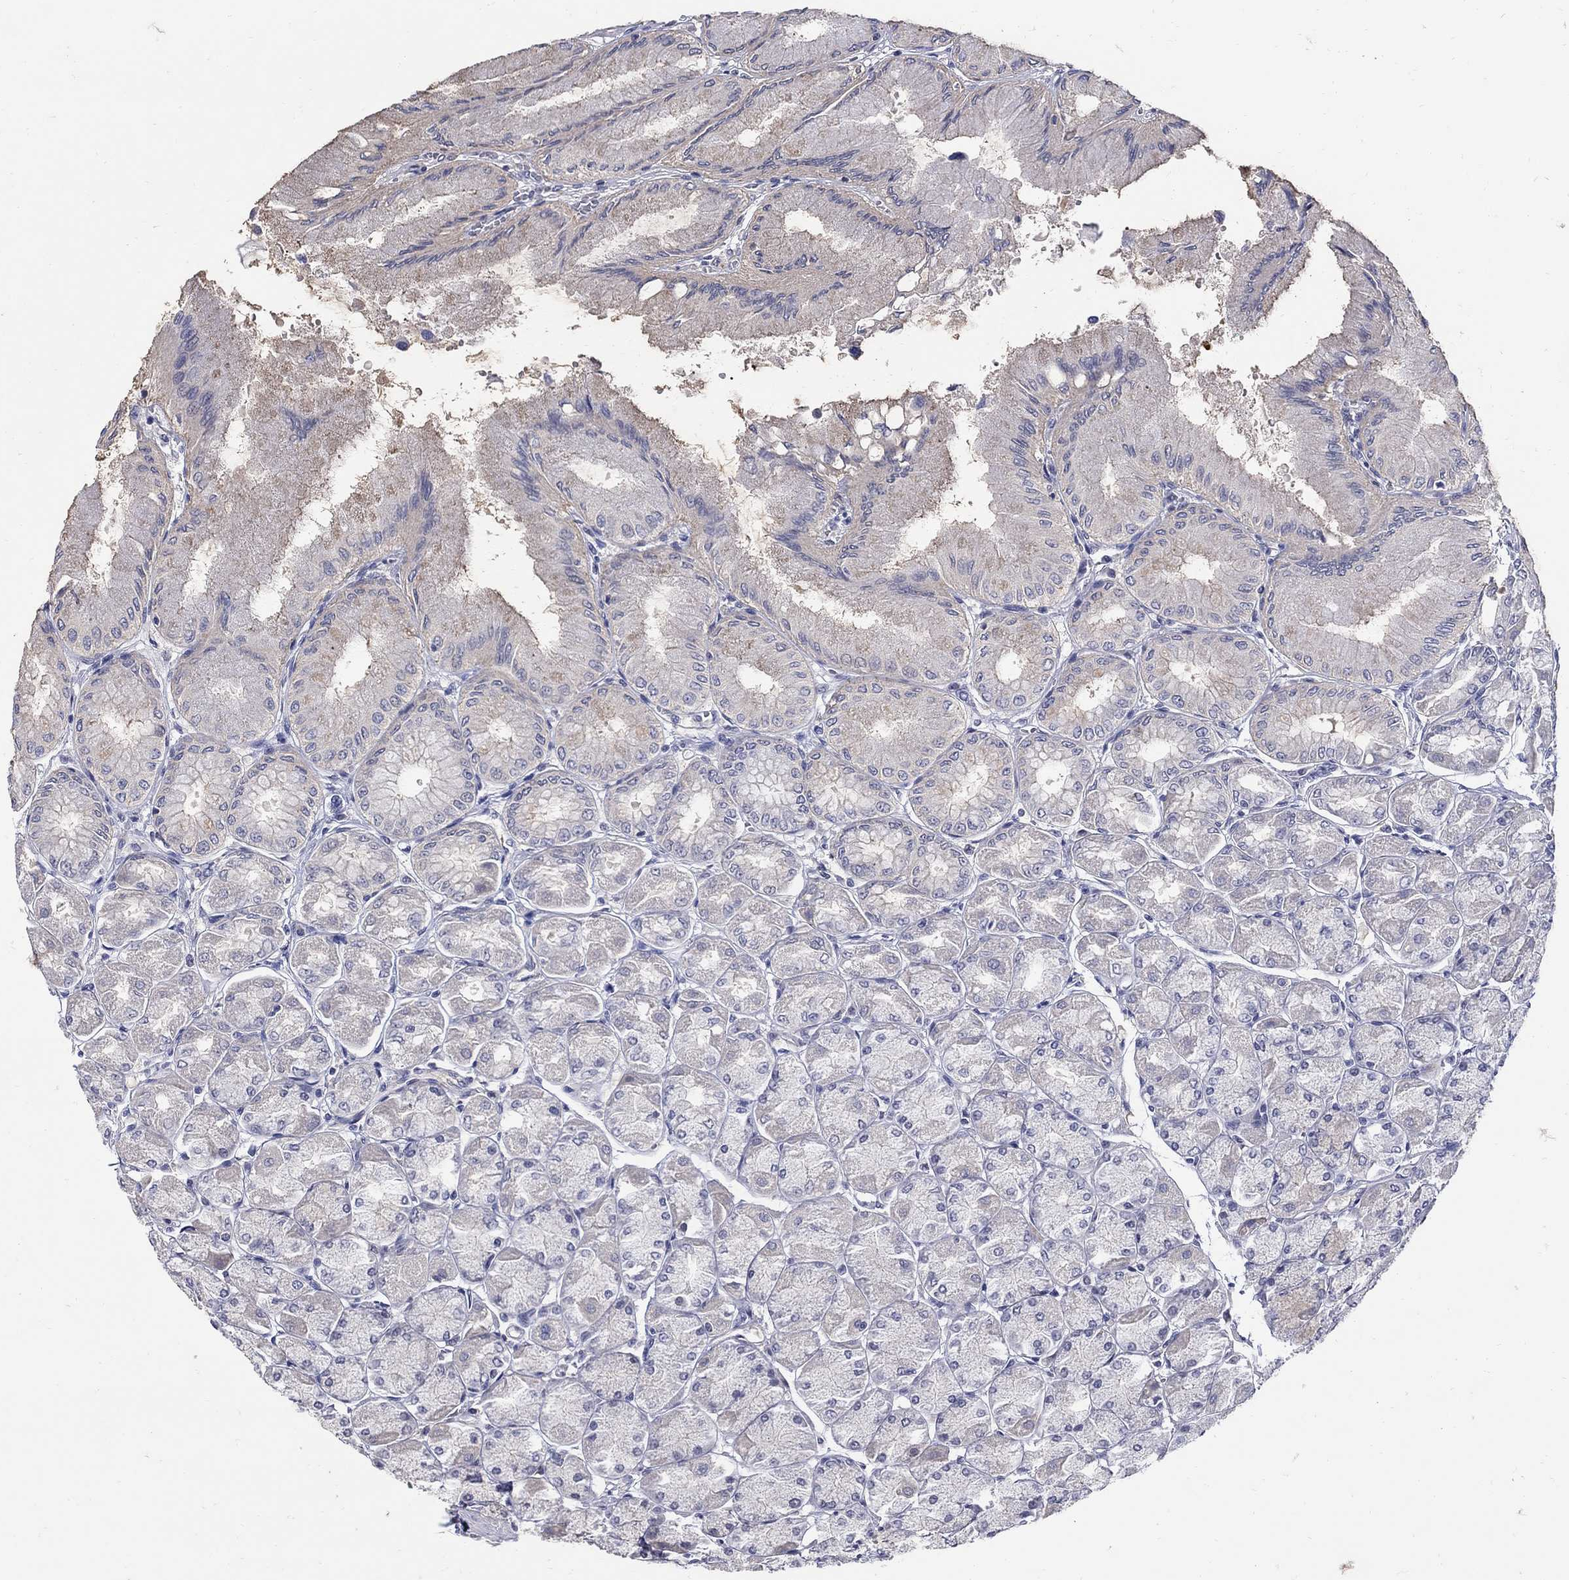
{"staining": {"intensity": "negative", "quantity": "none", "location": "none"}, "tissue": "stomach", "cell_type": "Glandular cells", "image_type": "normal", "snomed": [{"axis": "morphology", "description": "Normal tissue, NOS"}, {"axis": "topography", "description": "Stomach, upper"}], "caption": "Stomach stained for a protein using immunohistochemistry displays no positivity glandular cells.", "gene": "CETN1", "patient": {"sex": "male", "age": 60}}